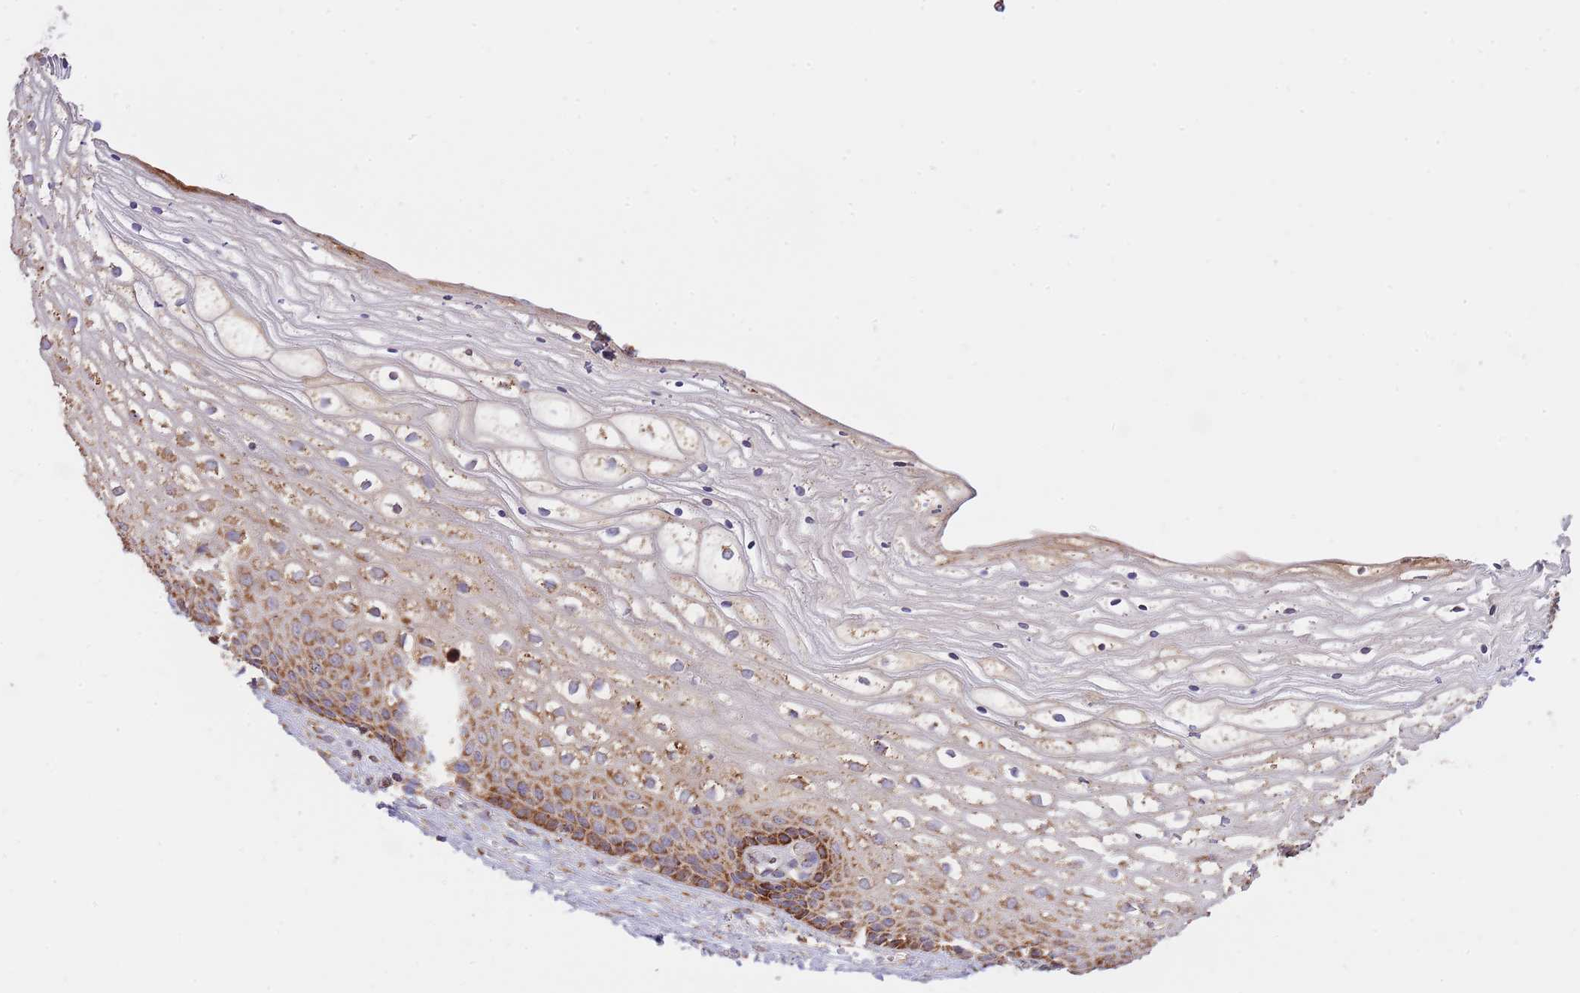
{"staining": {"intensity": "moderate", "quantity": ">75%", "location": "cytoplasmic/membranous"}, "tissue": "vagina", "cell_type": "Squamous epithelial cells", "image_type": "normal", "snomed": [{"axis": "morphology", "description": "Normal tissue, NOS"}, {"axis": "topography", "description": "Vagina"}], "caption": "About >75% of squamous epithelial cells in benign vagina display moderate cytoplasmic/membranous protein expression as visualized by brown immunohistochemical staining.", "gene": "PREP", "patient": {"sex": "female", "age": 59}}